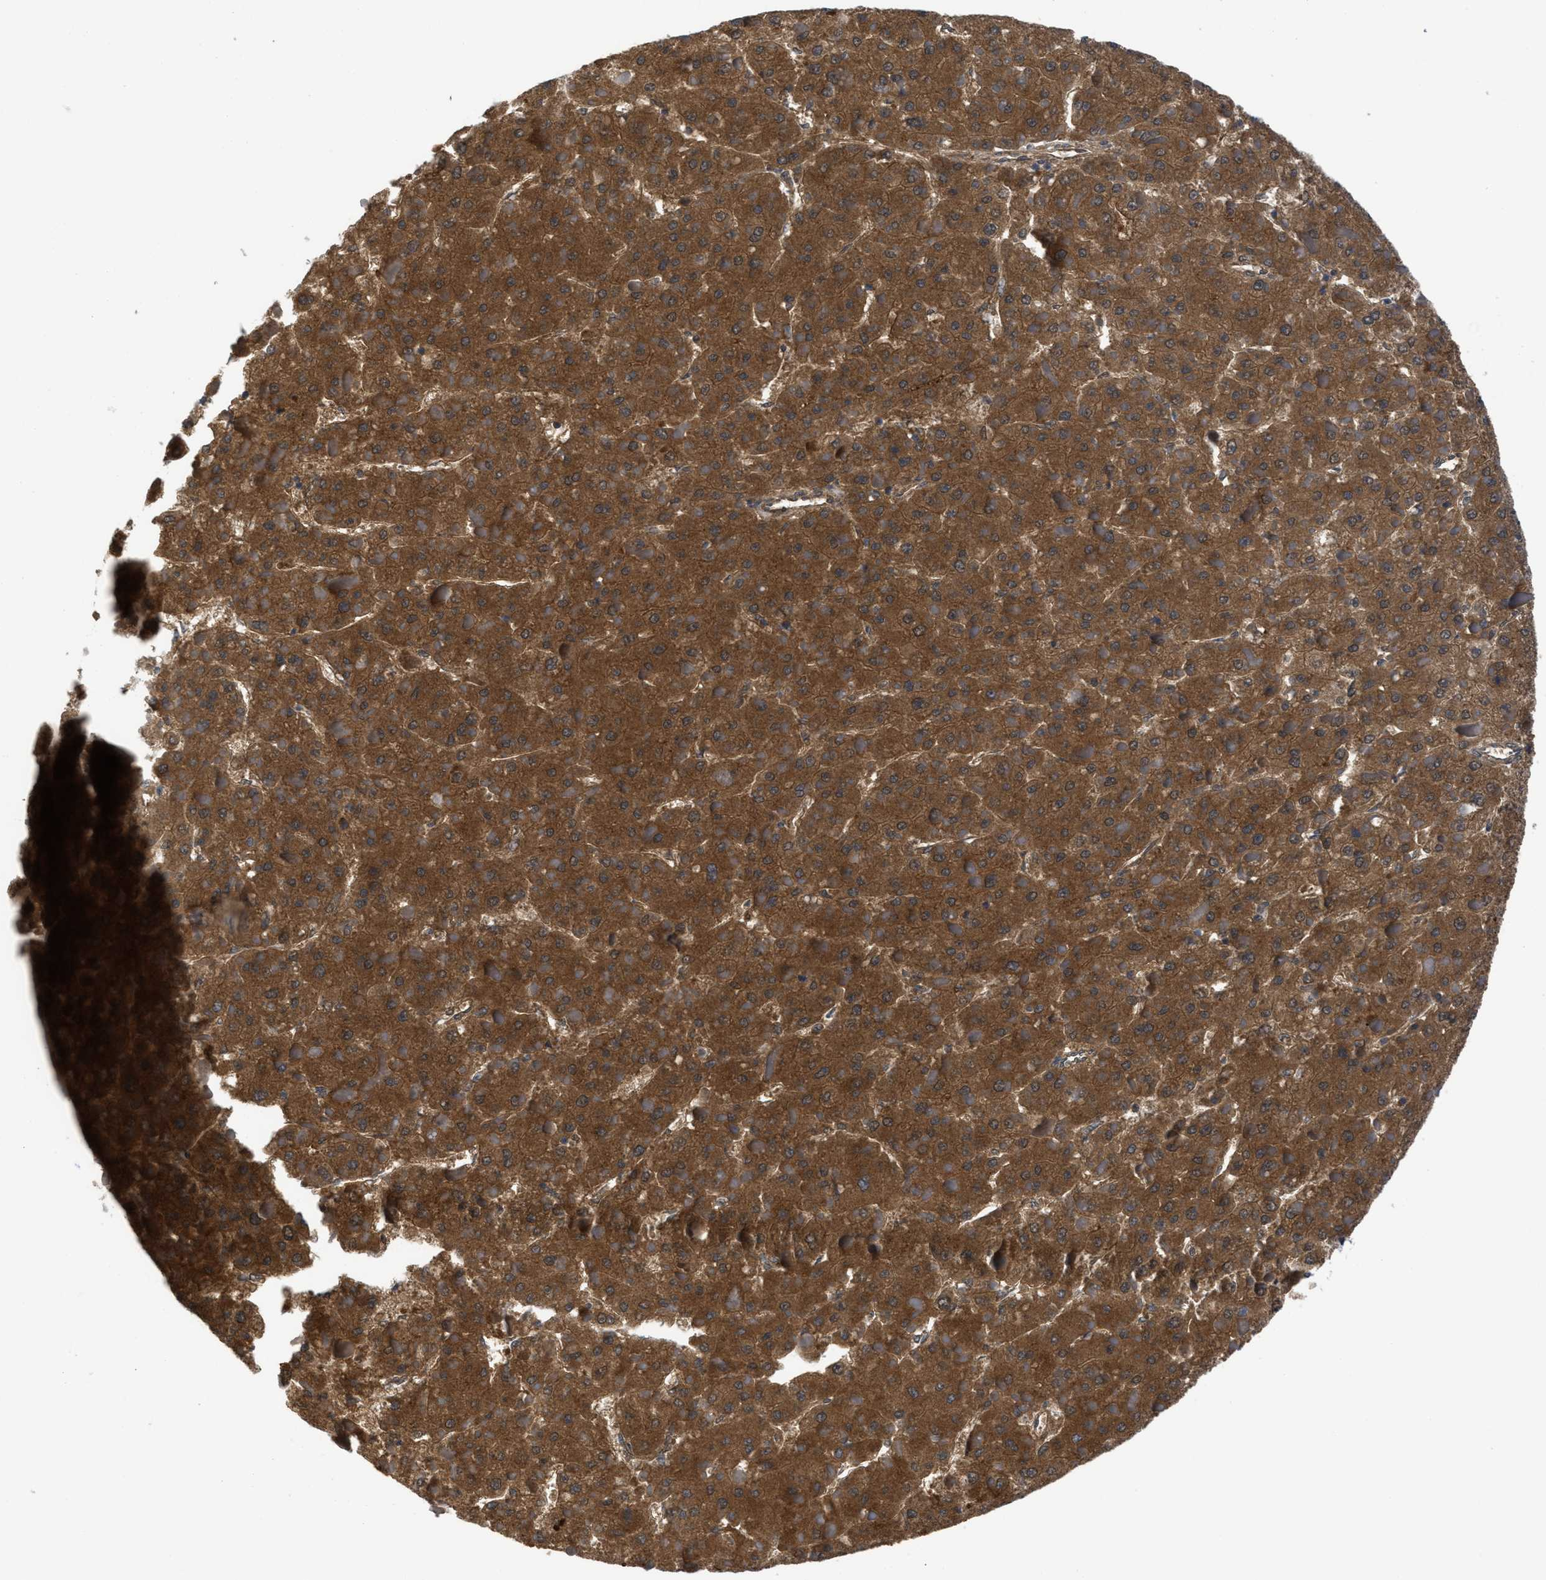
{"staining": {"intensity": "moderate", "quantity": ">75%", "location": "cytoplasmic/membranous"}, "tissue": "liver cancer", "cell_type": "Tumor cells", "image_type": "cancer", "snomed": [{"axis": "morphology", "description": "Carcinoma, Hepatocellular, NOS"}, {"axis": "topography", "description": "Liver"}], "caption": "Tumor cells show medium levels of moderate cytoplasmic/membranous staining in approximately >75% of cells in hepatocellular carcinoma (liver).", "gene": "SERPINA6", "patient": {"sex": "female", "age": 73}}